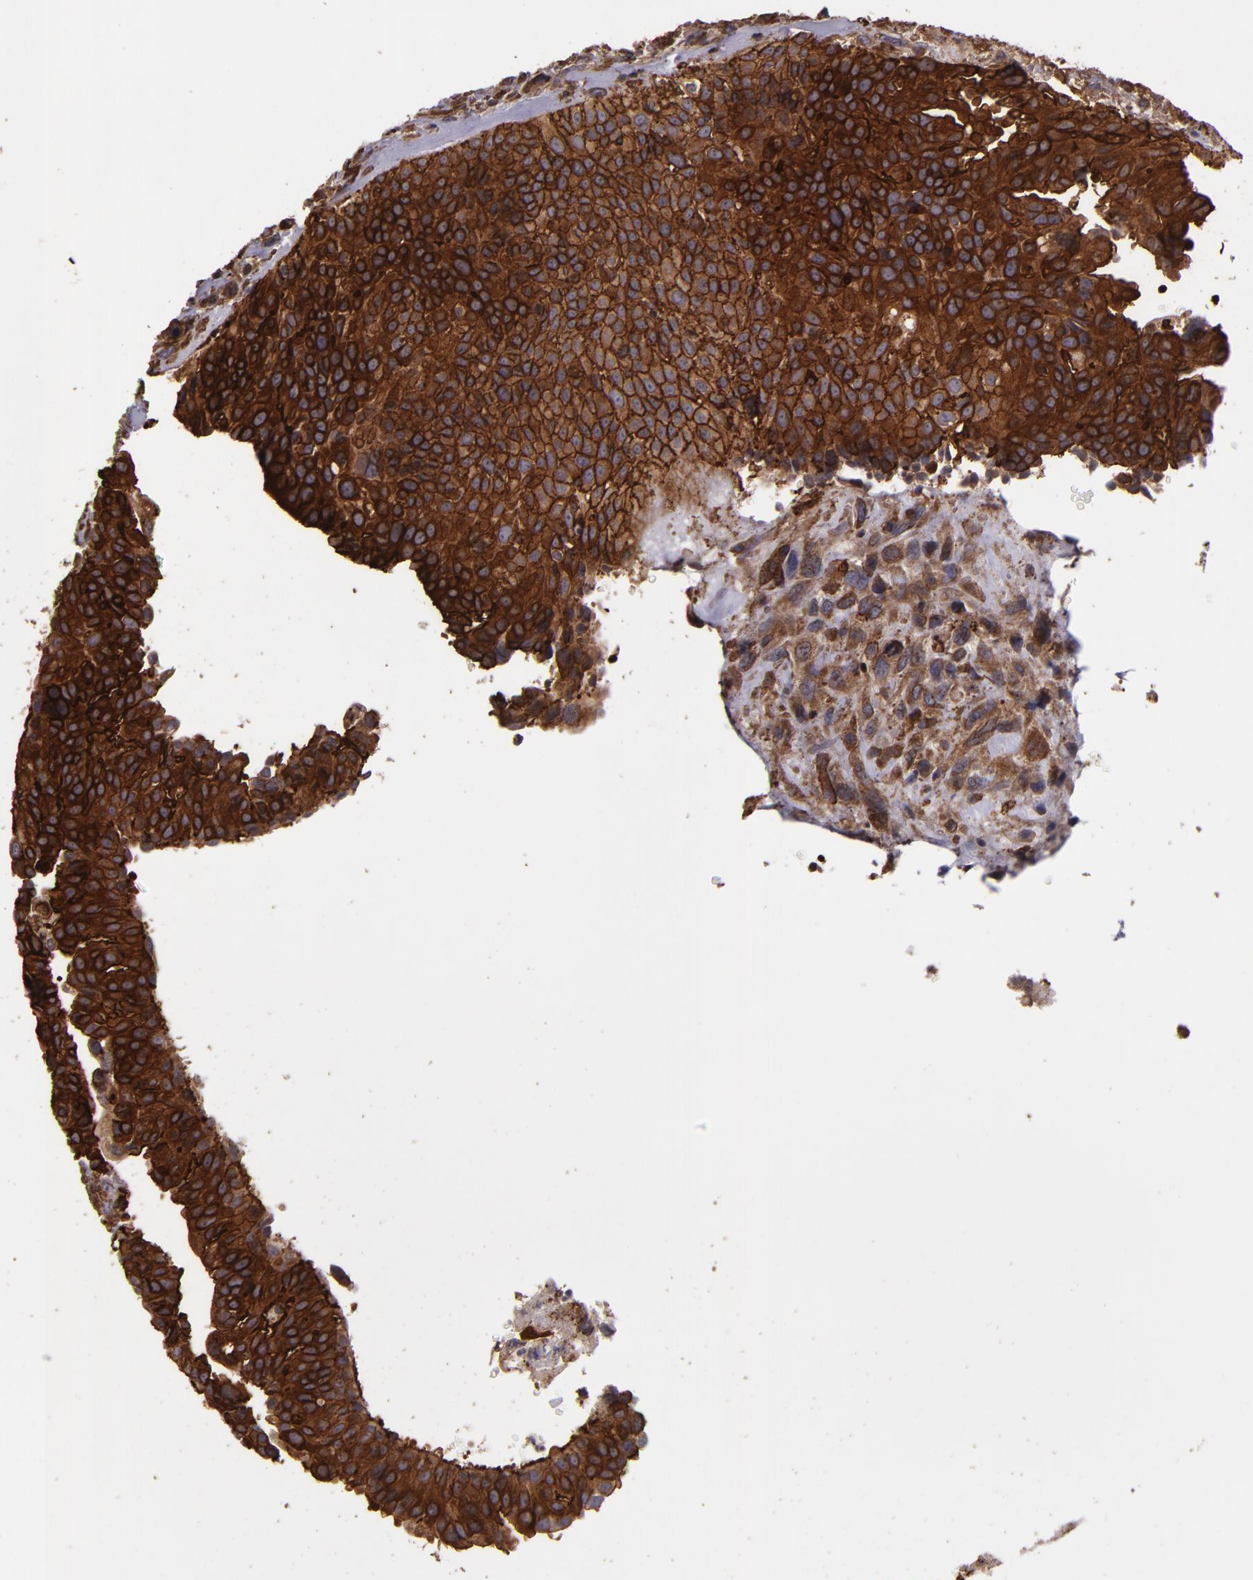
{"staining": {"intensity": "strong", "quantity": ">75%", "location": "cytoplasmic/membranous"}, "tissue": "breast cancer", "cell_type": "Tumor cells", "image_type": "cancer", "snomed": [{"axis": "morphology", "description": "Neoplasm, malignant, NOS"}, {"axis": "topography", "description": "Breast"}], "caption": "Immunohistochemistry photomicrograph of neoplastic tissue: human breast cancer stained using immunohistochemistry (IHC) reveals high levels of strong protein expression localized specifically in the cytoplasmic/membranous of tumor cells, appearing as a cytoplasmic/membranous brown color.", "gene": "SLC9A3R1", "patient": {"sex": "female", "age": 50}}